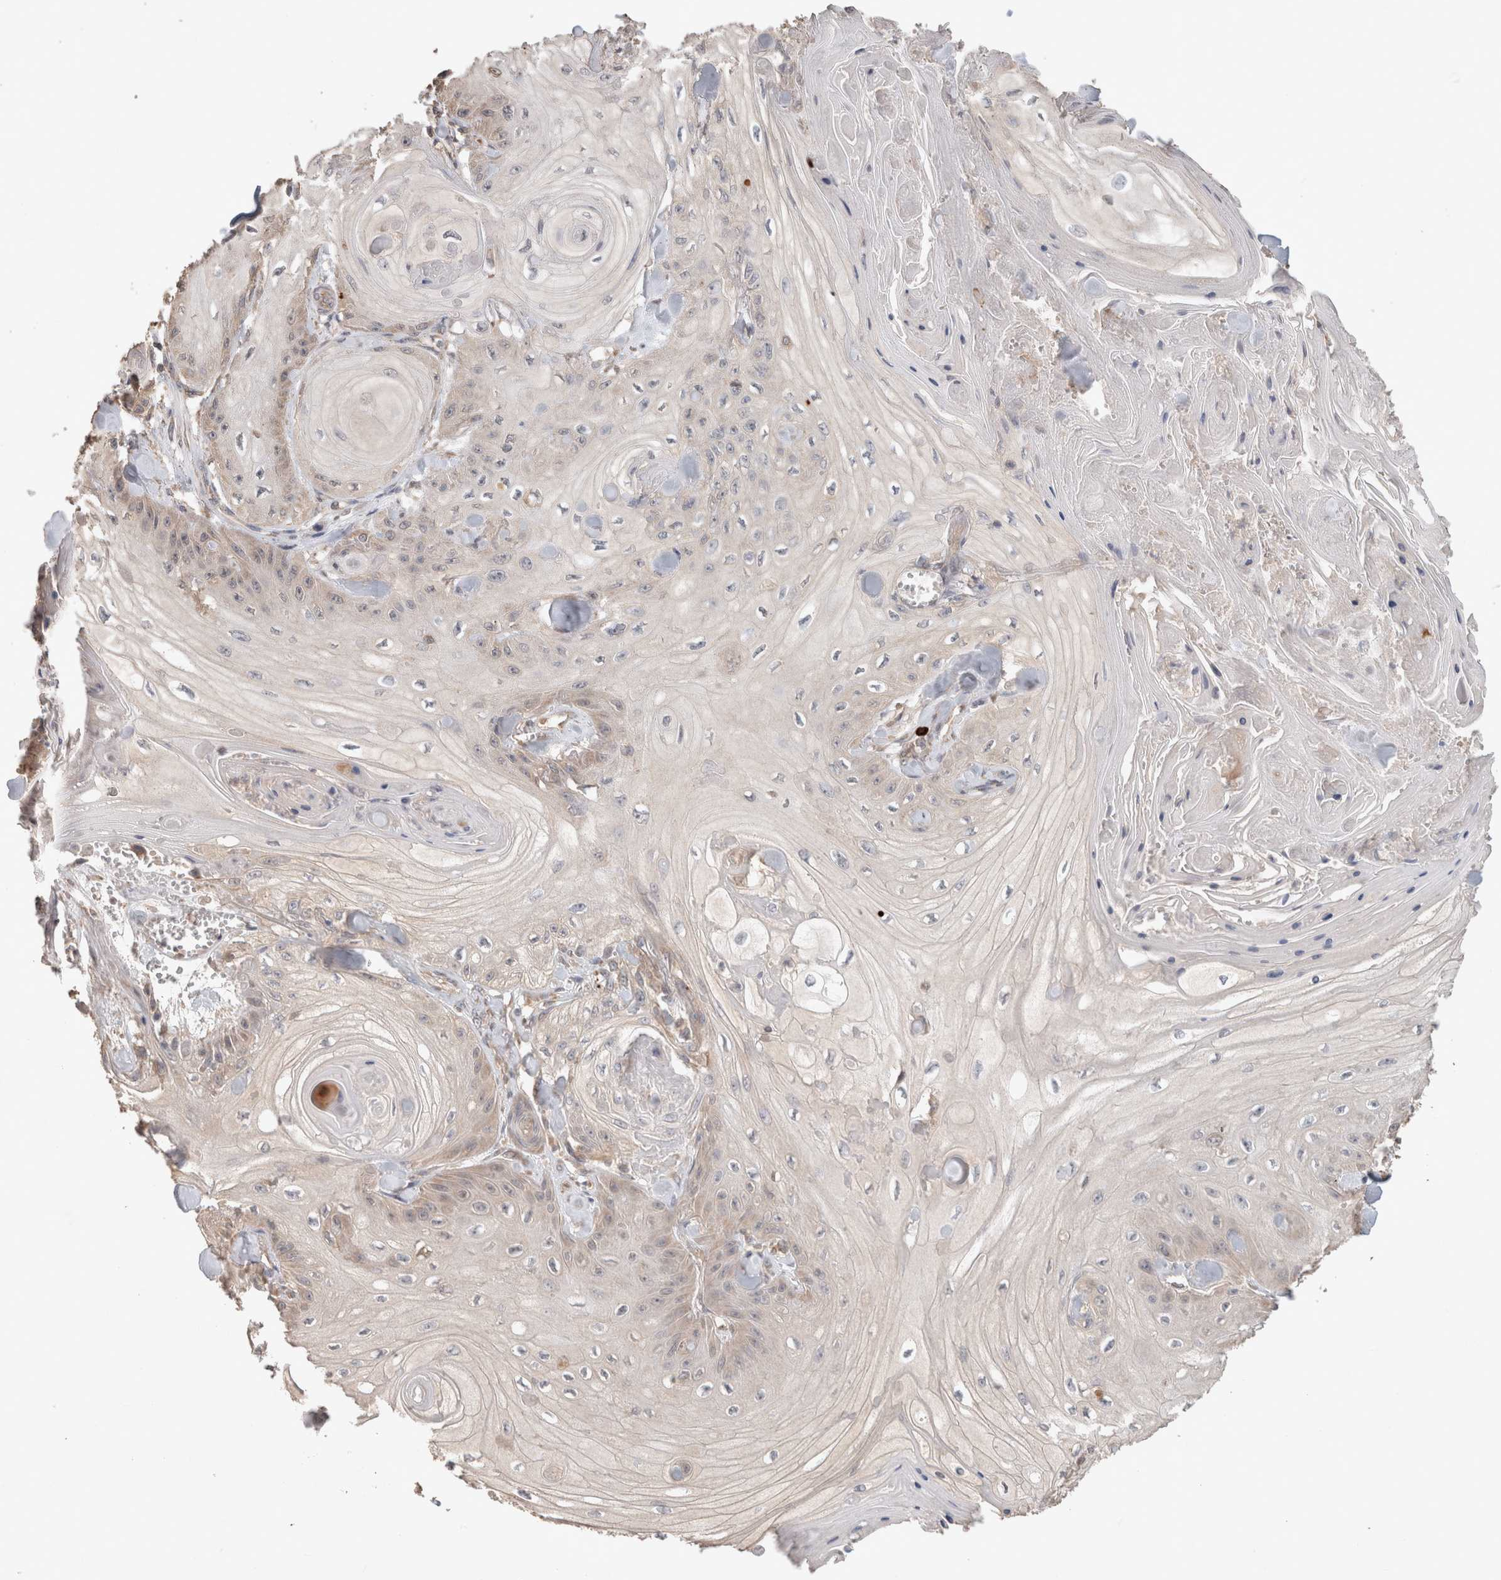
{"staining": {"intensity": "weak", "quantity": "<25%", "location": "cytoplasmic/membranous"}, "tissue": "skin cancer", "cell_type": "Tumor cells", "image_type": "cancer", "snomed": [{"axis": "morphology", "description": "Squamous cell carcinoma, NOS"}, {"axis": "topography", "description": "Skin"}], "caption": "A micrograph of human skin cancer (squamous cell carcinoma) is negative for staining in tumor cells. (Immunohistochemistry (ihc), brightfield microscopy, high magnification).", "gene": "HROB", "patient": {"sex": "male", "age": 74}}